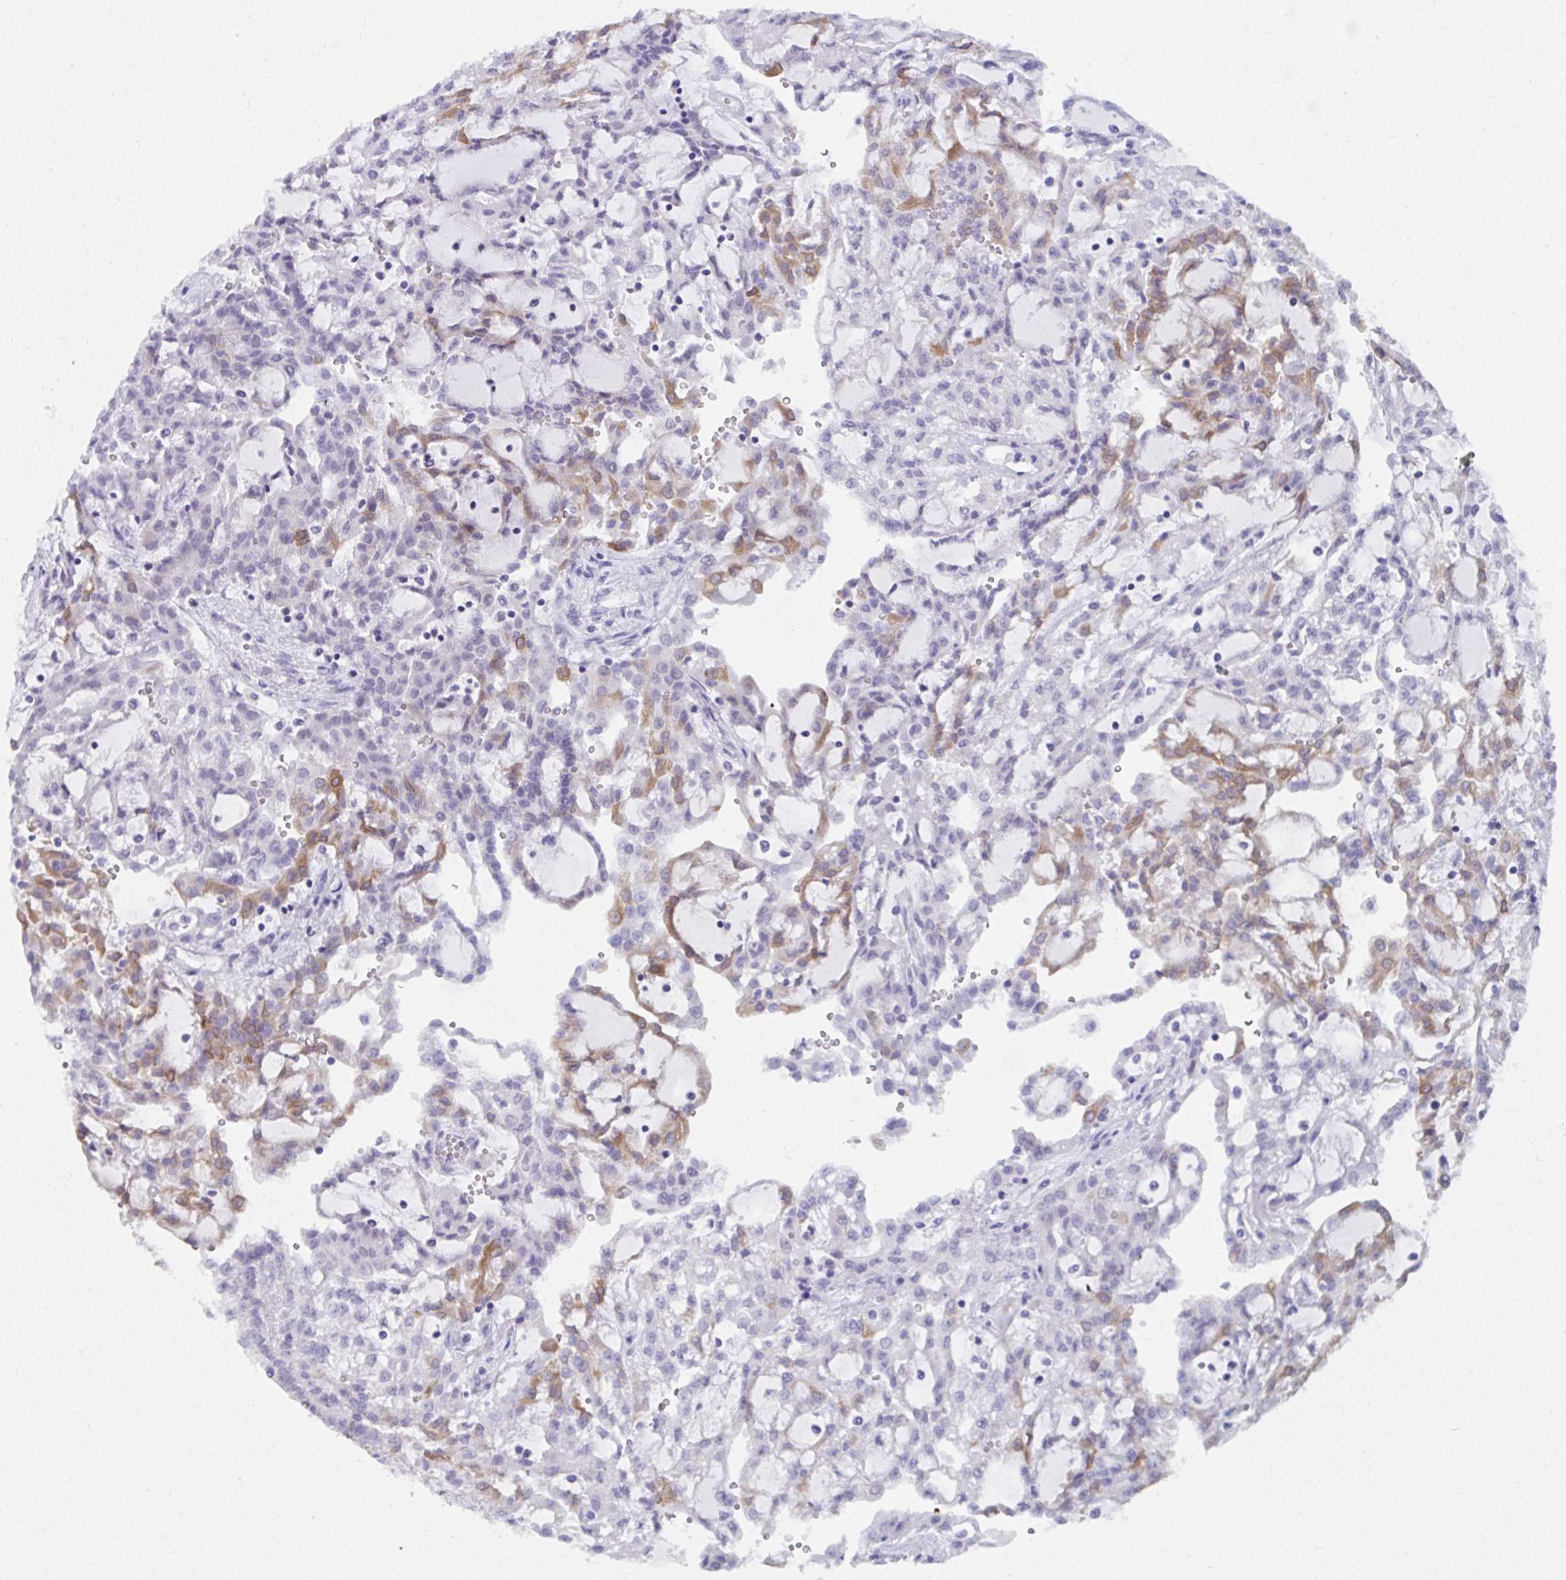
{"staining": {"intensity": "moderate", "quantity": "<25%", "location": "cytoplasmic/membranous"}, "tissue": "renal cancer", "cell_type": "Tumor cells", "image_type": "cancer", "snomed": [{"axis": "morphology", "description": "Adenocarcinoma, NOS"}, {"axis": "topography", "description": "Kidney"}], "caption": "Renal cancer (adenocarcinoma) stained with immunohistochemistry reveals moderate cytoplasmic/membranous expression in approximately <25% of tumor cells.", "gene": "UGT3A2", "patient": {"sex": "male", "age": 63}}